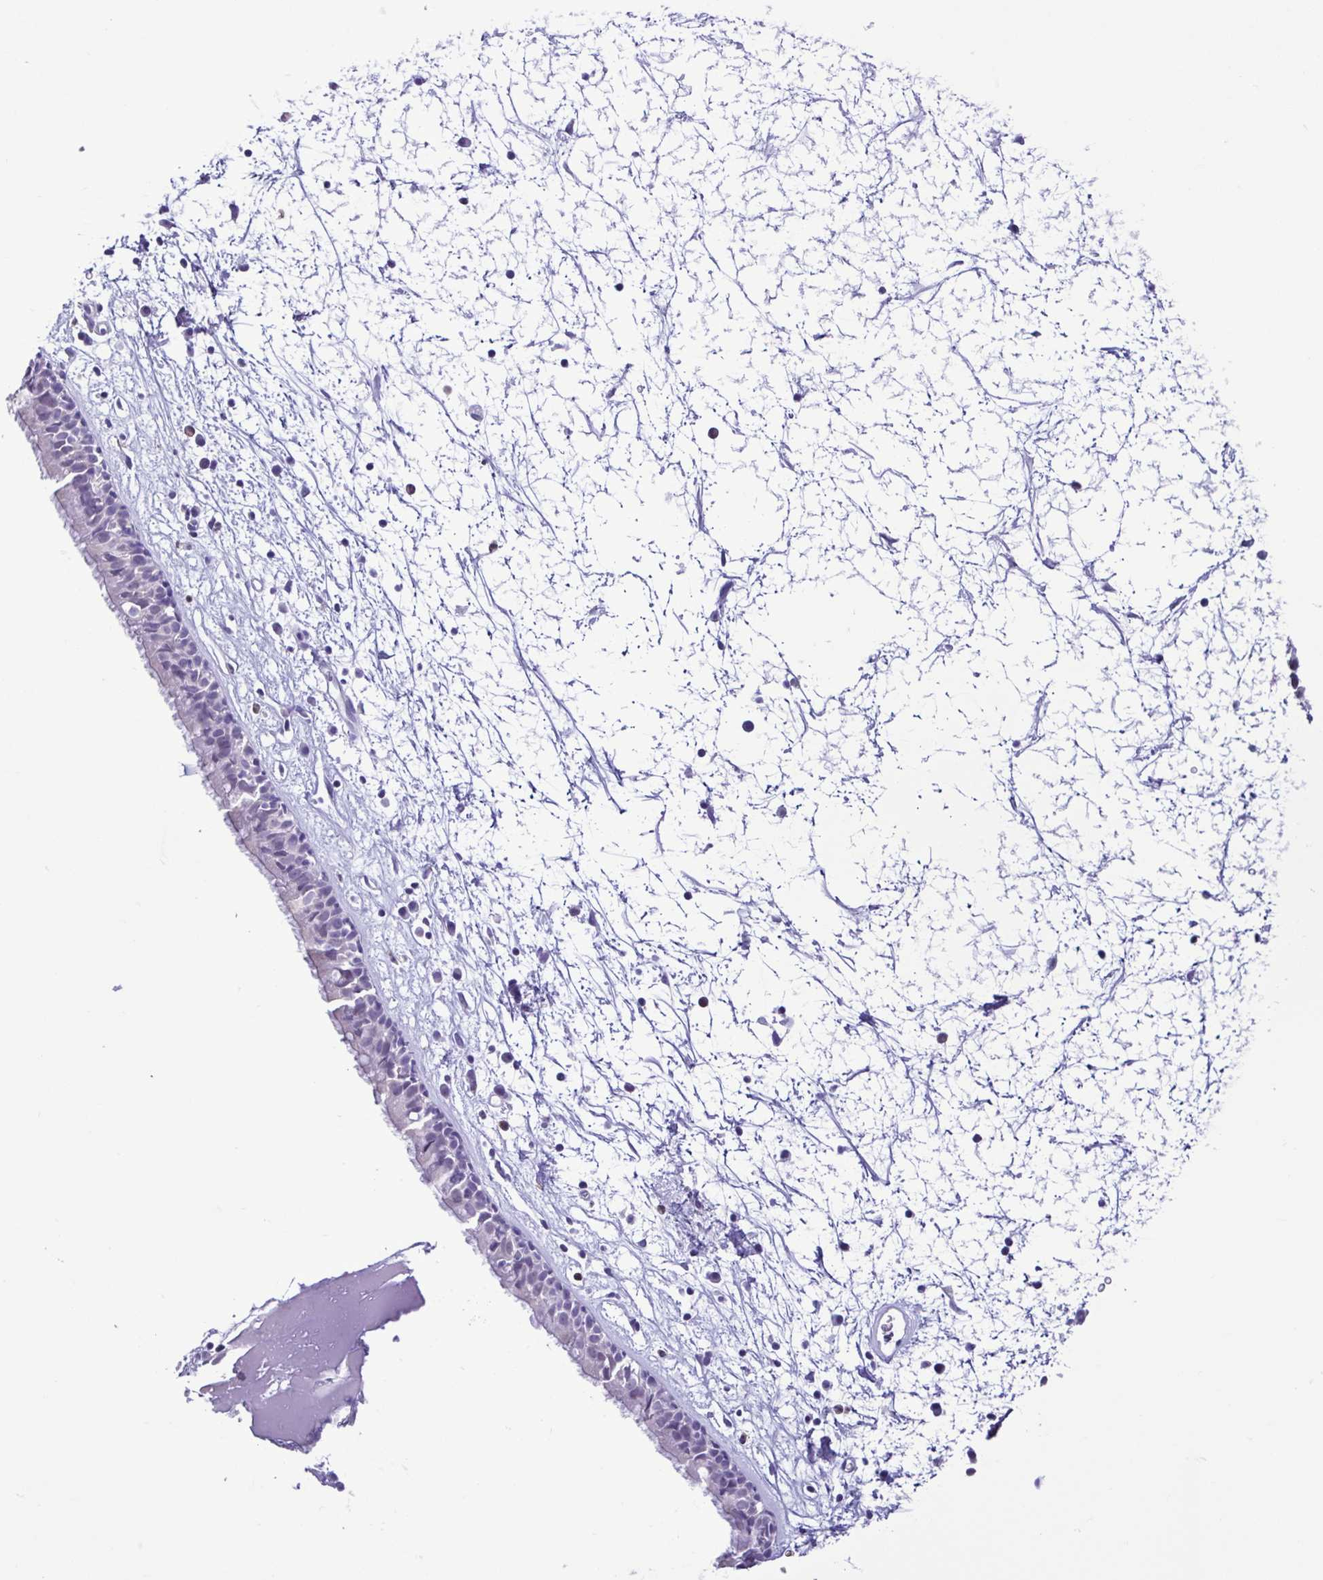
{"staining": {"intensity": "negative", "quantity": "none", "location": "none"}, "tissue": "nasopharynx", "cell_type": "Respiratory epithelial cells", "image_type": "normal", "snomed": [{"axis": "morphology", "description": "Normal tissue, NOS"}, {"axis": "topography", "description": "Nasopharynx"}], "caption": "Human nasopharynx stained for a protein using IHC exhibits no positivity in respiratory epithelial cells.", "gene": "CBY2", "patient": {"sex": "male", "age": 24}}